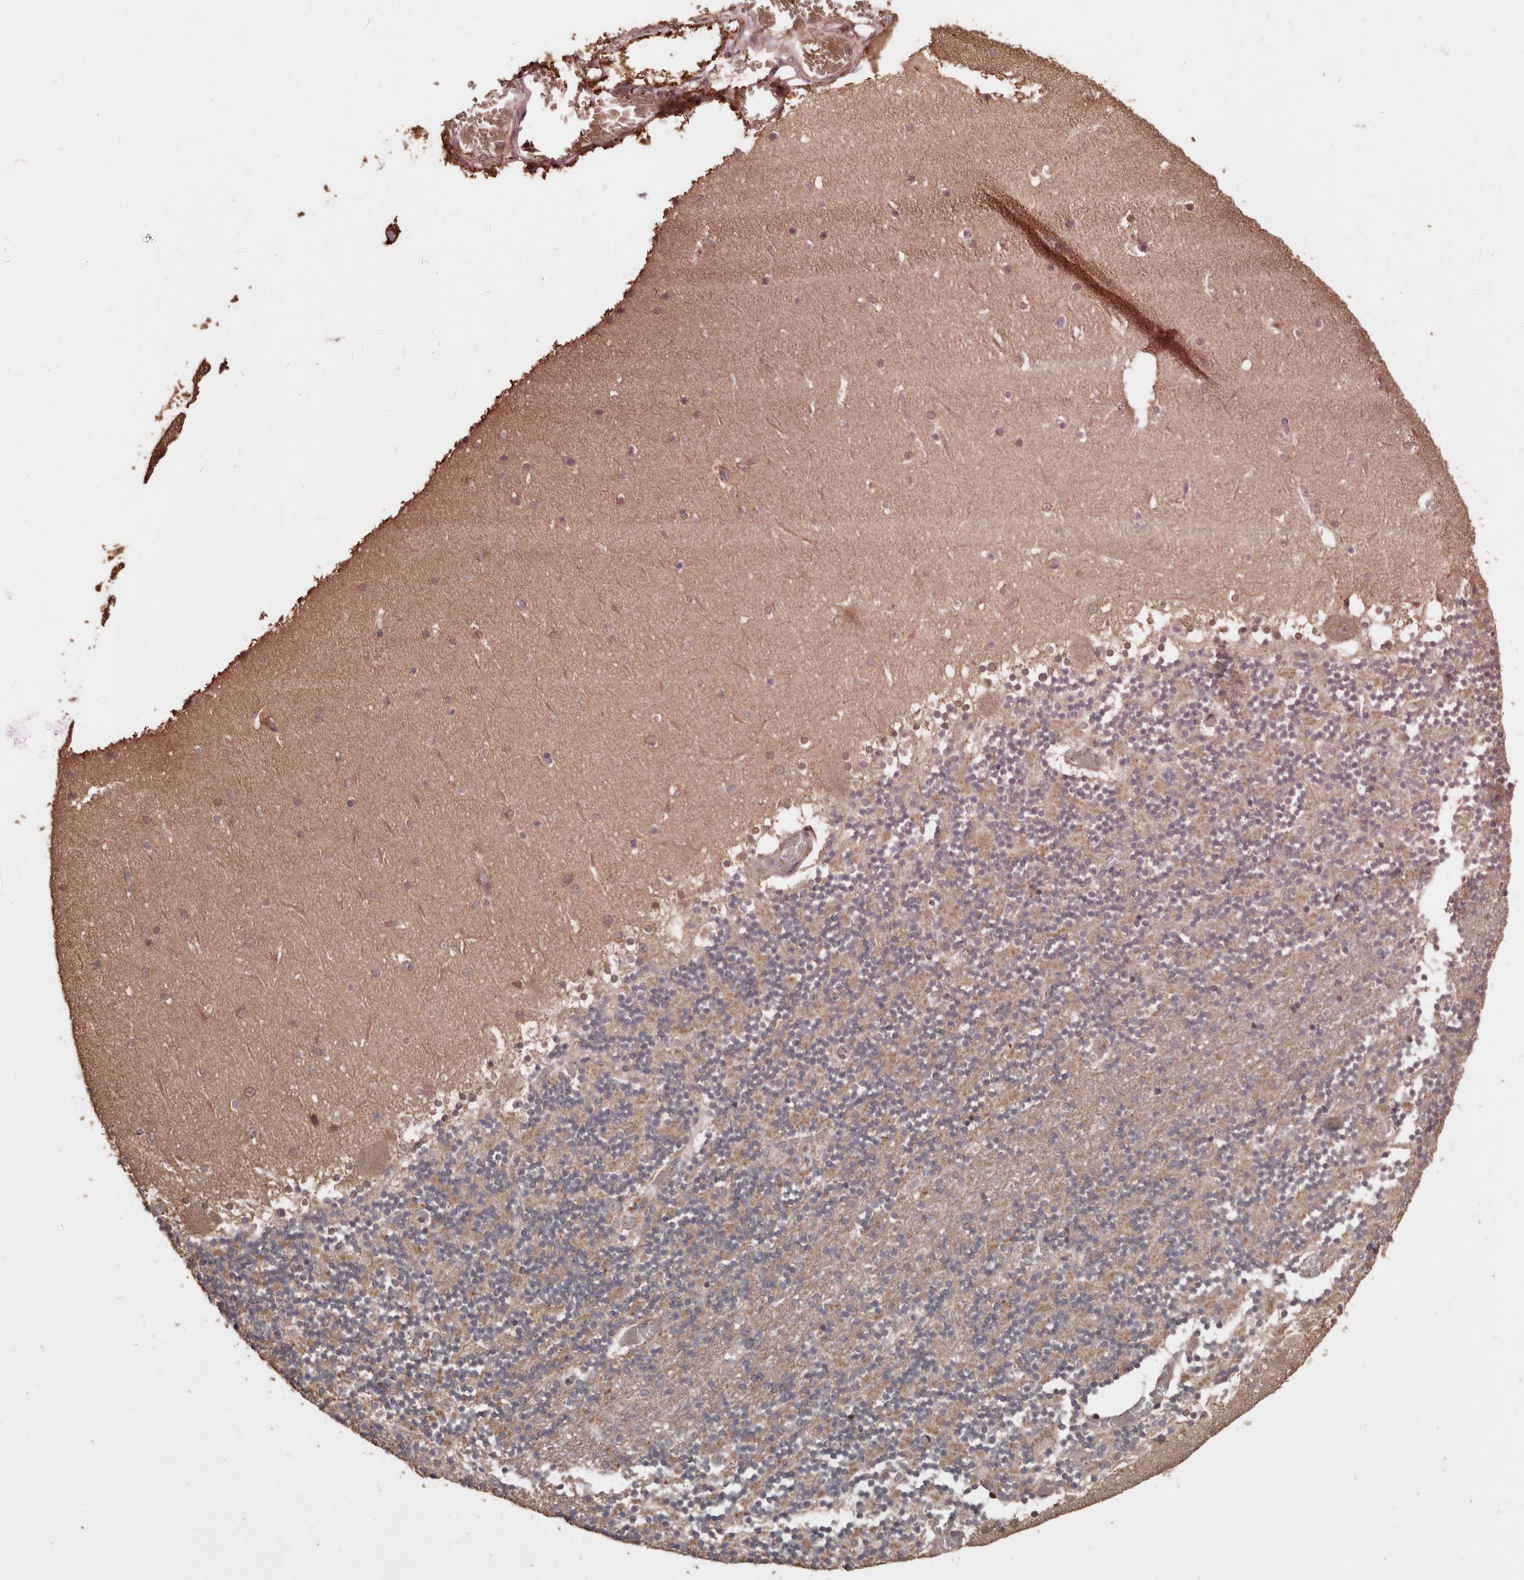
{"staining": {"intensity": "weak", "quantity": ">75%", "location": "cytoplasmic/membranous"}, "tissue": "cerebellum", "cell_type": "Cells in granular layer", "image_type": "normal", "snomed": [{"axis": "morphology", "description": "Normal tissue, NOS"}, {"axis": "topography", "description": "Cerebellum"}], "caption": "This histopathology image reveals IHC staining of normal cerebellum, with low weak cytoplasmic/membranous positivity in approximately >75% of cells in granular layer.", "gene": "RANBP17", "patient": {"sex": "female", "age": 28}}